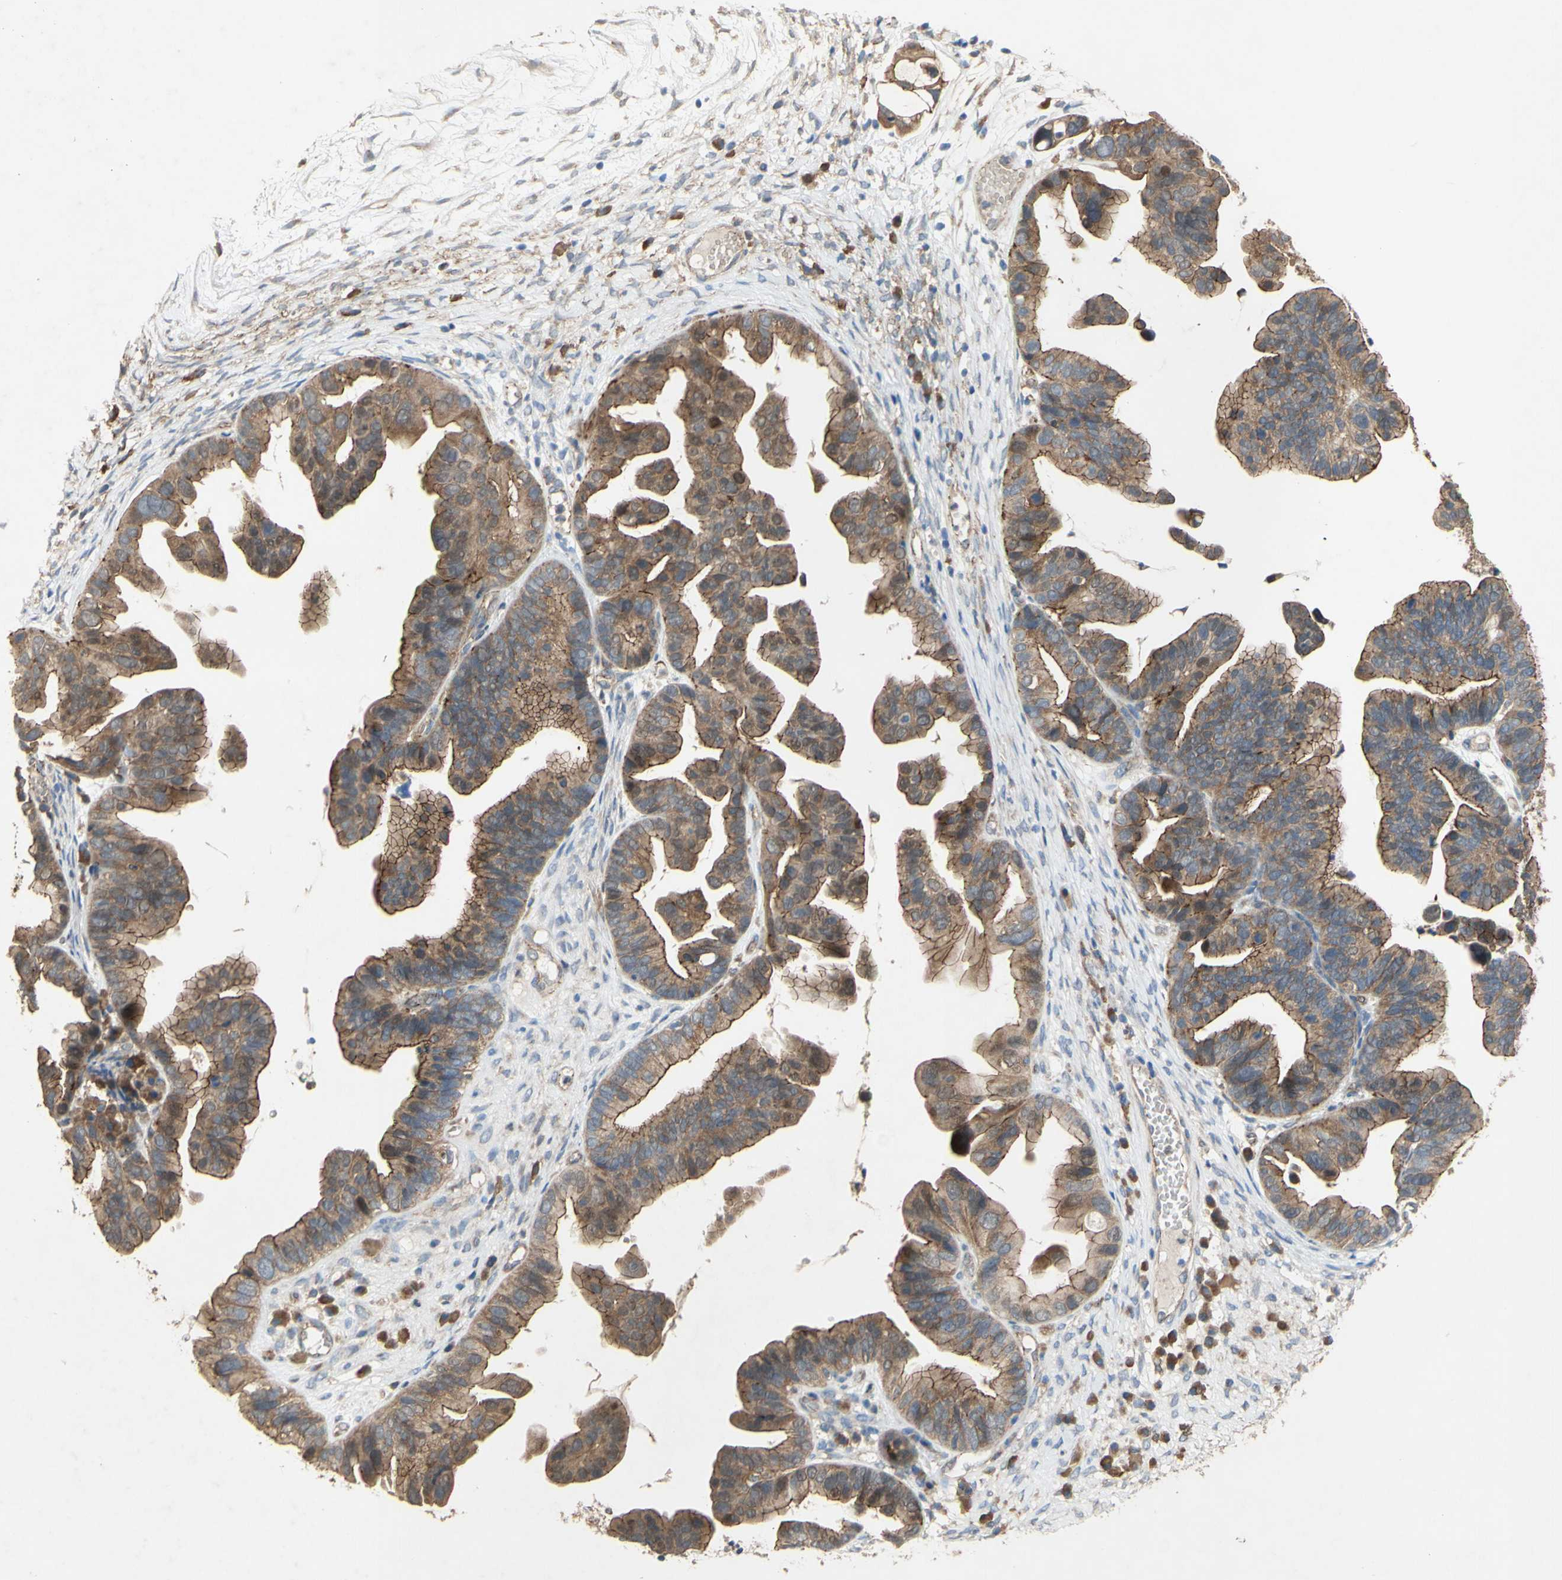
{"staining": {"intensity": "moderate", "quantity": ">75%", "location": "cytoplasmic/membranous,nuclear"}, "tissue": "ovarian cancer", "cell_type": "Tumor cells", "image_type": "cancer", "snomed": [{"axis": "morphology", "description": "Cystadenocarcinoma, serous, NOS"}, {"axis": "topography", "description": "Ovary"}], "caption": "This histopathology image displays immunohistochemistry (IHC) staining of serous cystadenocarcinoma (ovarian), with medium moderate cytoplasmic/membranous and nuclear staining in approximately >75% of tumor cells.", "gene": "PDGFB", "patient": {"sex": "female", "age": 56}}